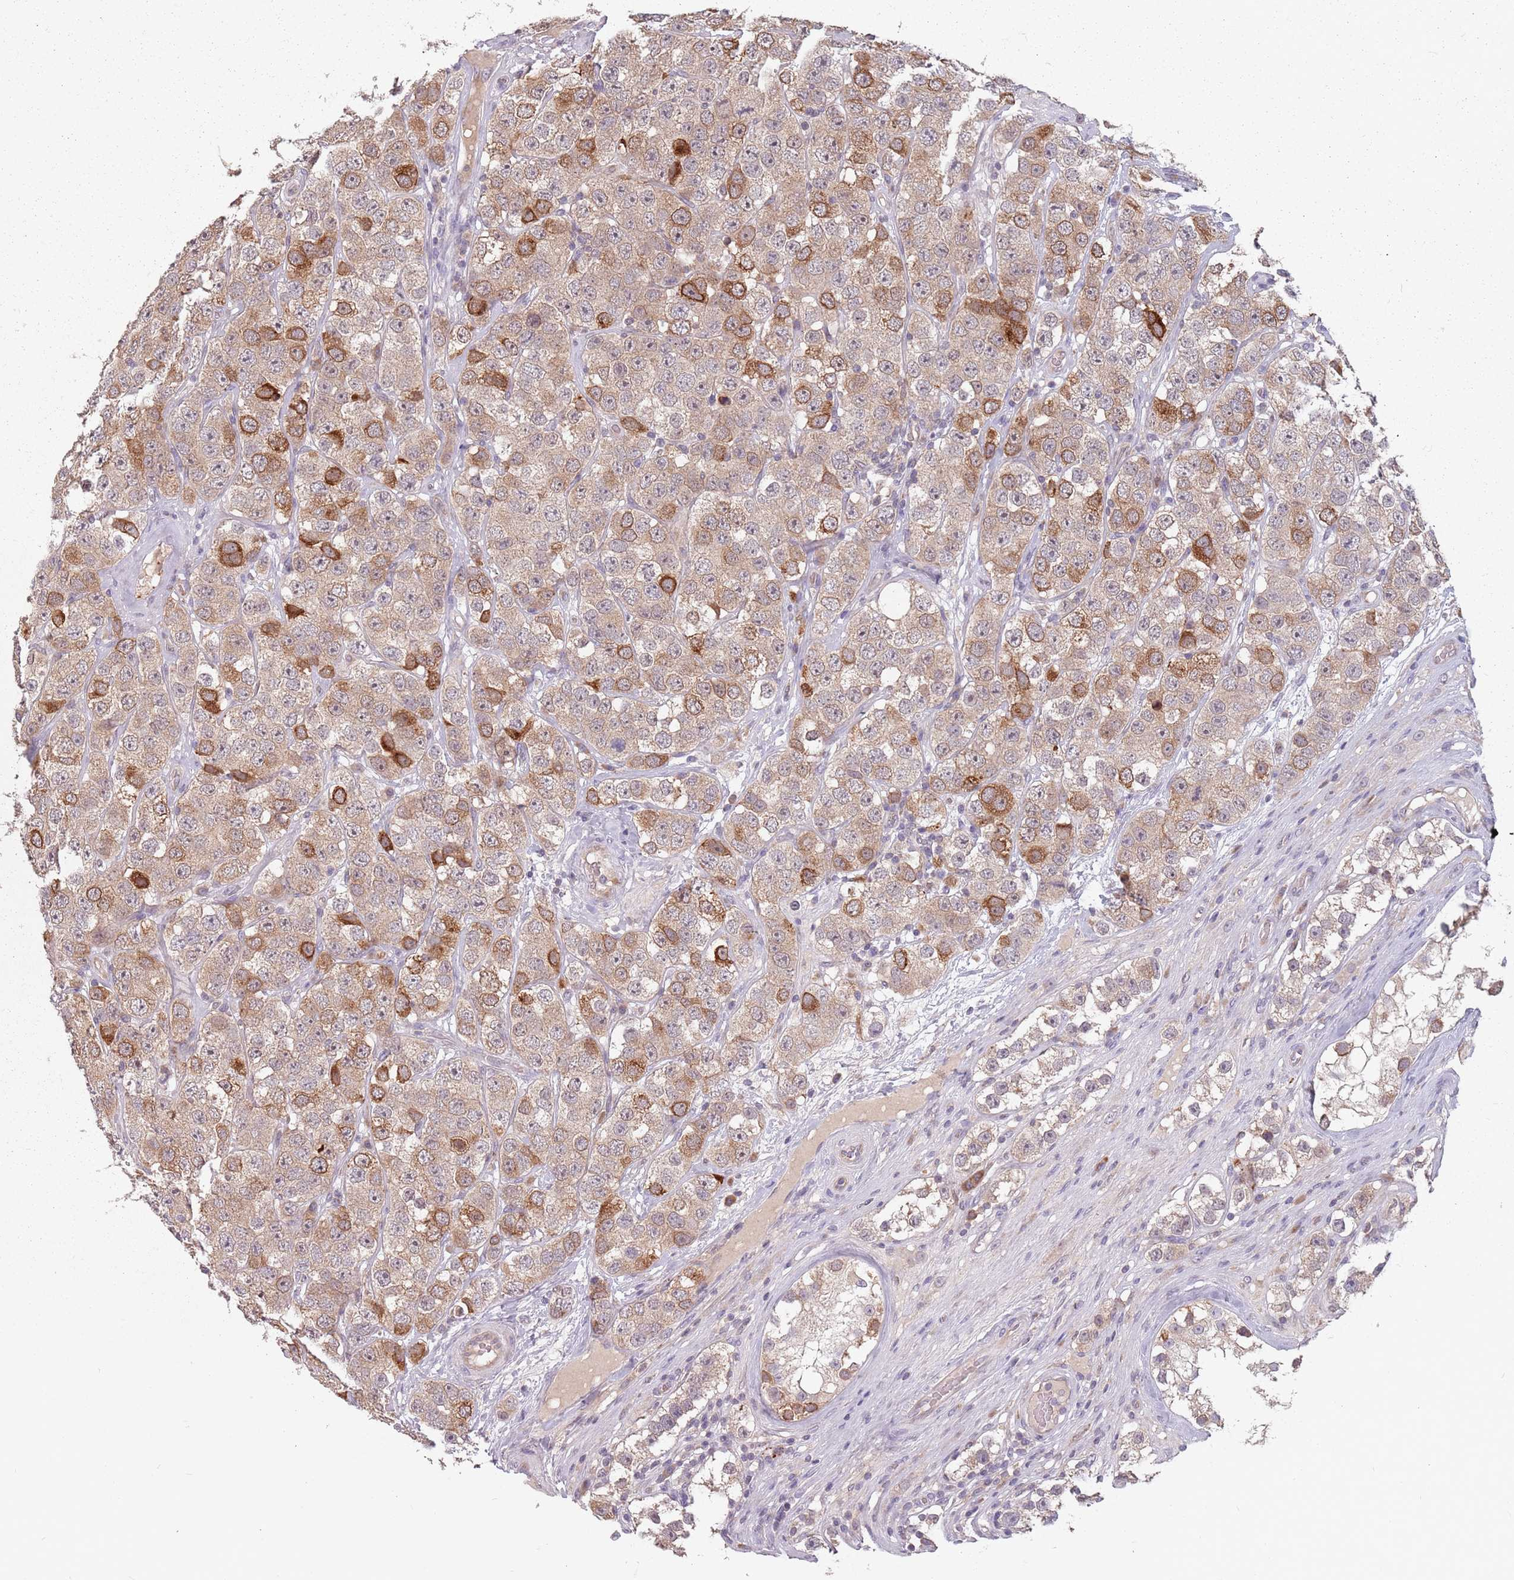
{"staining": {"intensity": "moderate", "quantity": ">75%", "location": "cytoplasmic/membranous"}, "tissue": "testis cancer", "cell_type": "Tumor cells", "image_type": "cancer", "snomed": [{"axis": "morphology", "description": "Seminoma, NOS"}, {"axis": "topography", "description": "Testis"}], "caption": "Seminoma (testis) was stained to show a protein in brown. There is medium levels of moderate cytoplasmic/membranous positivity in approximately >75% of tumor cells. (Stains: DAB (3,3'-diaminobenzidine) in brown, nuclei in blue, Microscopy: brightfield microscopy at high magnification).", "gene": "ADAL", "patient": {"sex": "male", "age": 28}}